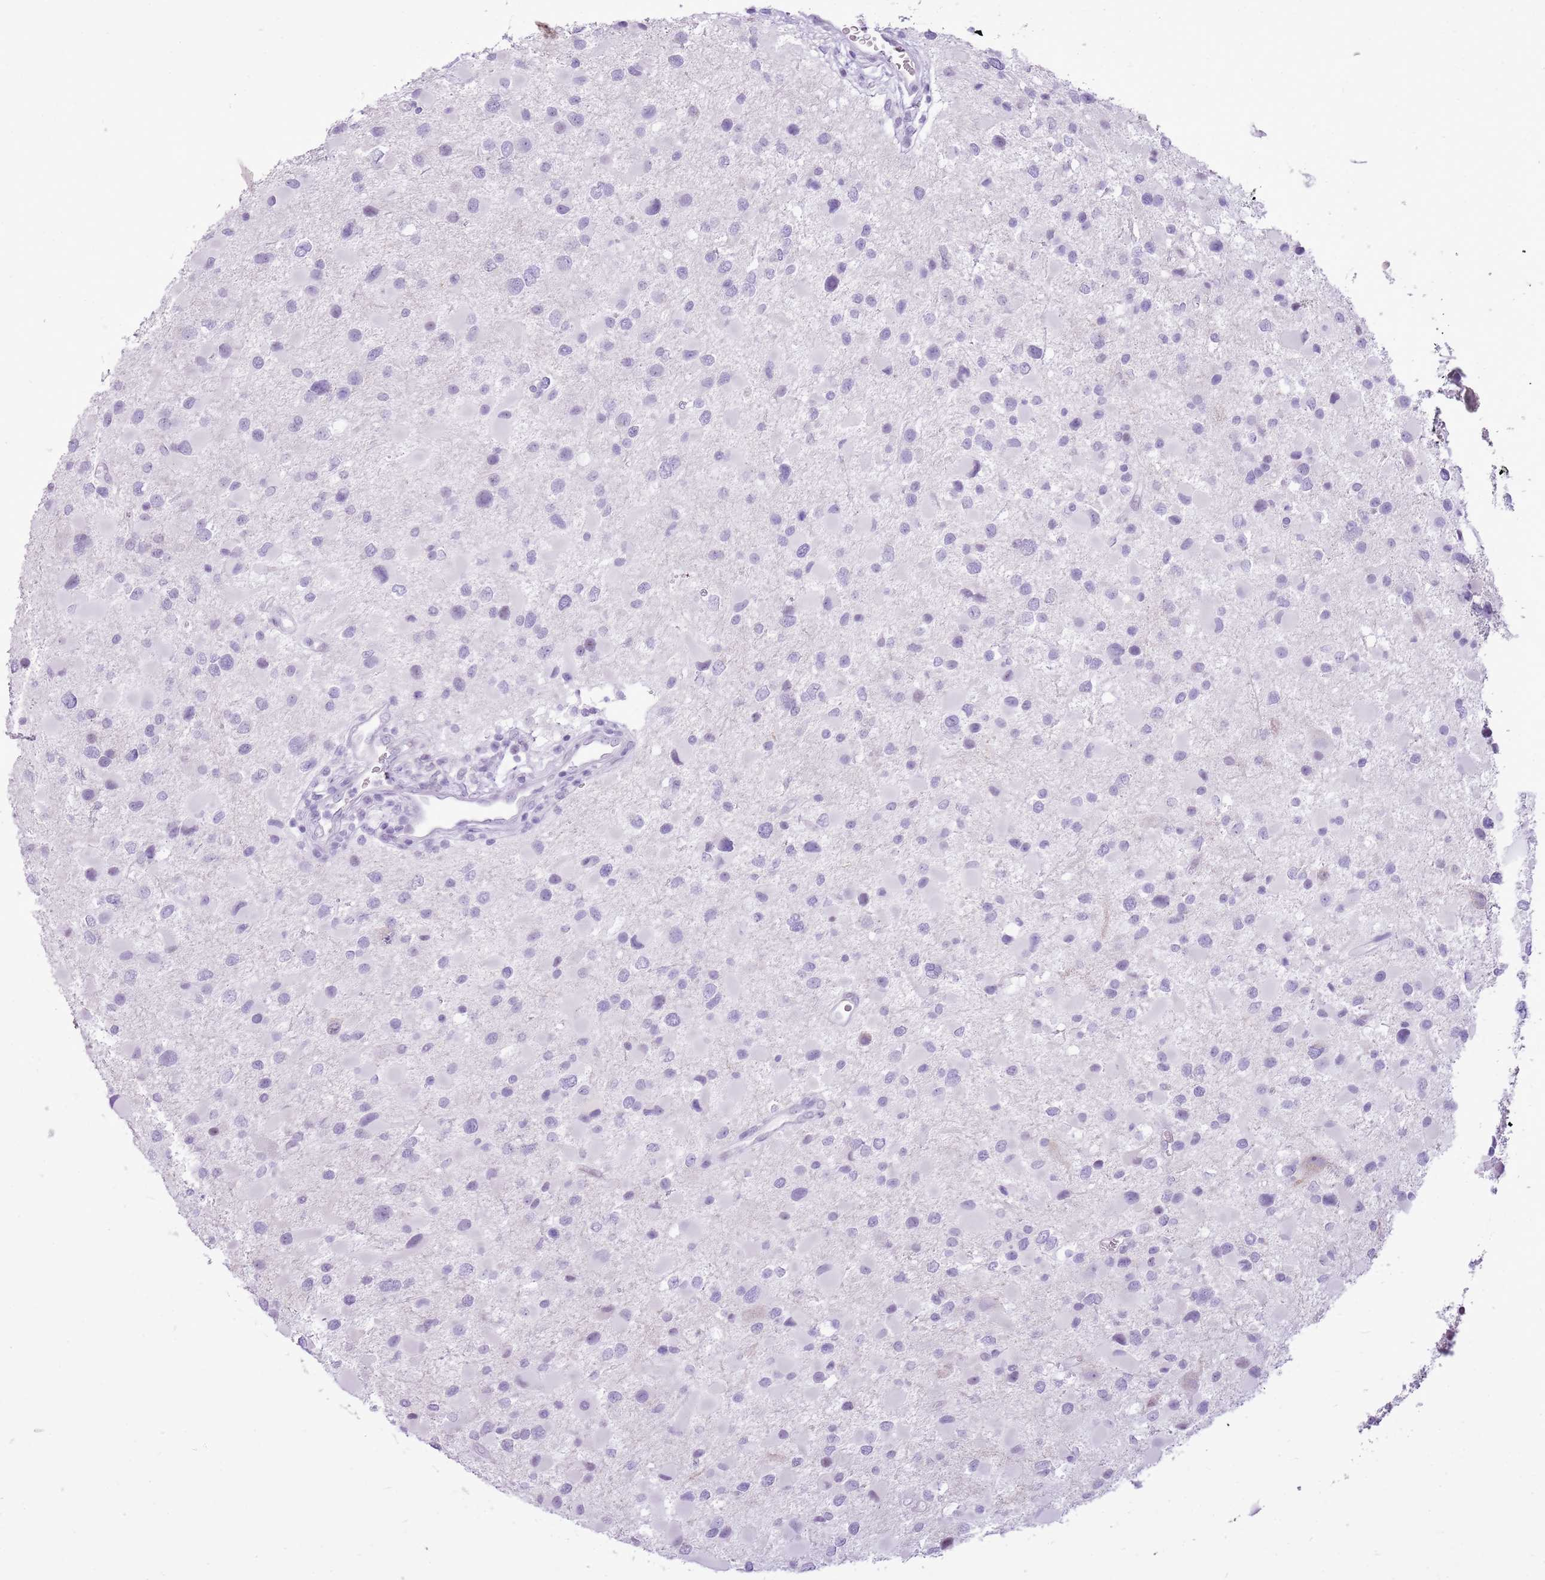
{"staining": {"intensity": "negative", "quantity": "none", "location": "none"}, "tissue": "glioma", "cell_type": "Tumor cells", "image_type": "cancer", "snomed": [{"axis": "morphology", "description": "Glioma, malignant, Low grade"}, {"axis": "topography", "description": "Brain"}], "caption": "An immunohistochemistry histopathology image of glioma is shown. There is no staining in tumor cells of glioma.", "gene": "RPL3L", "patient": {"sex": "female", "age": 32}}